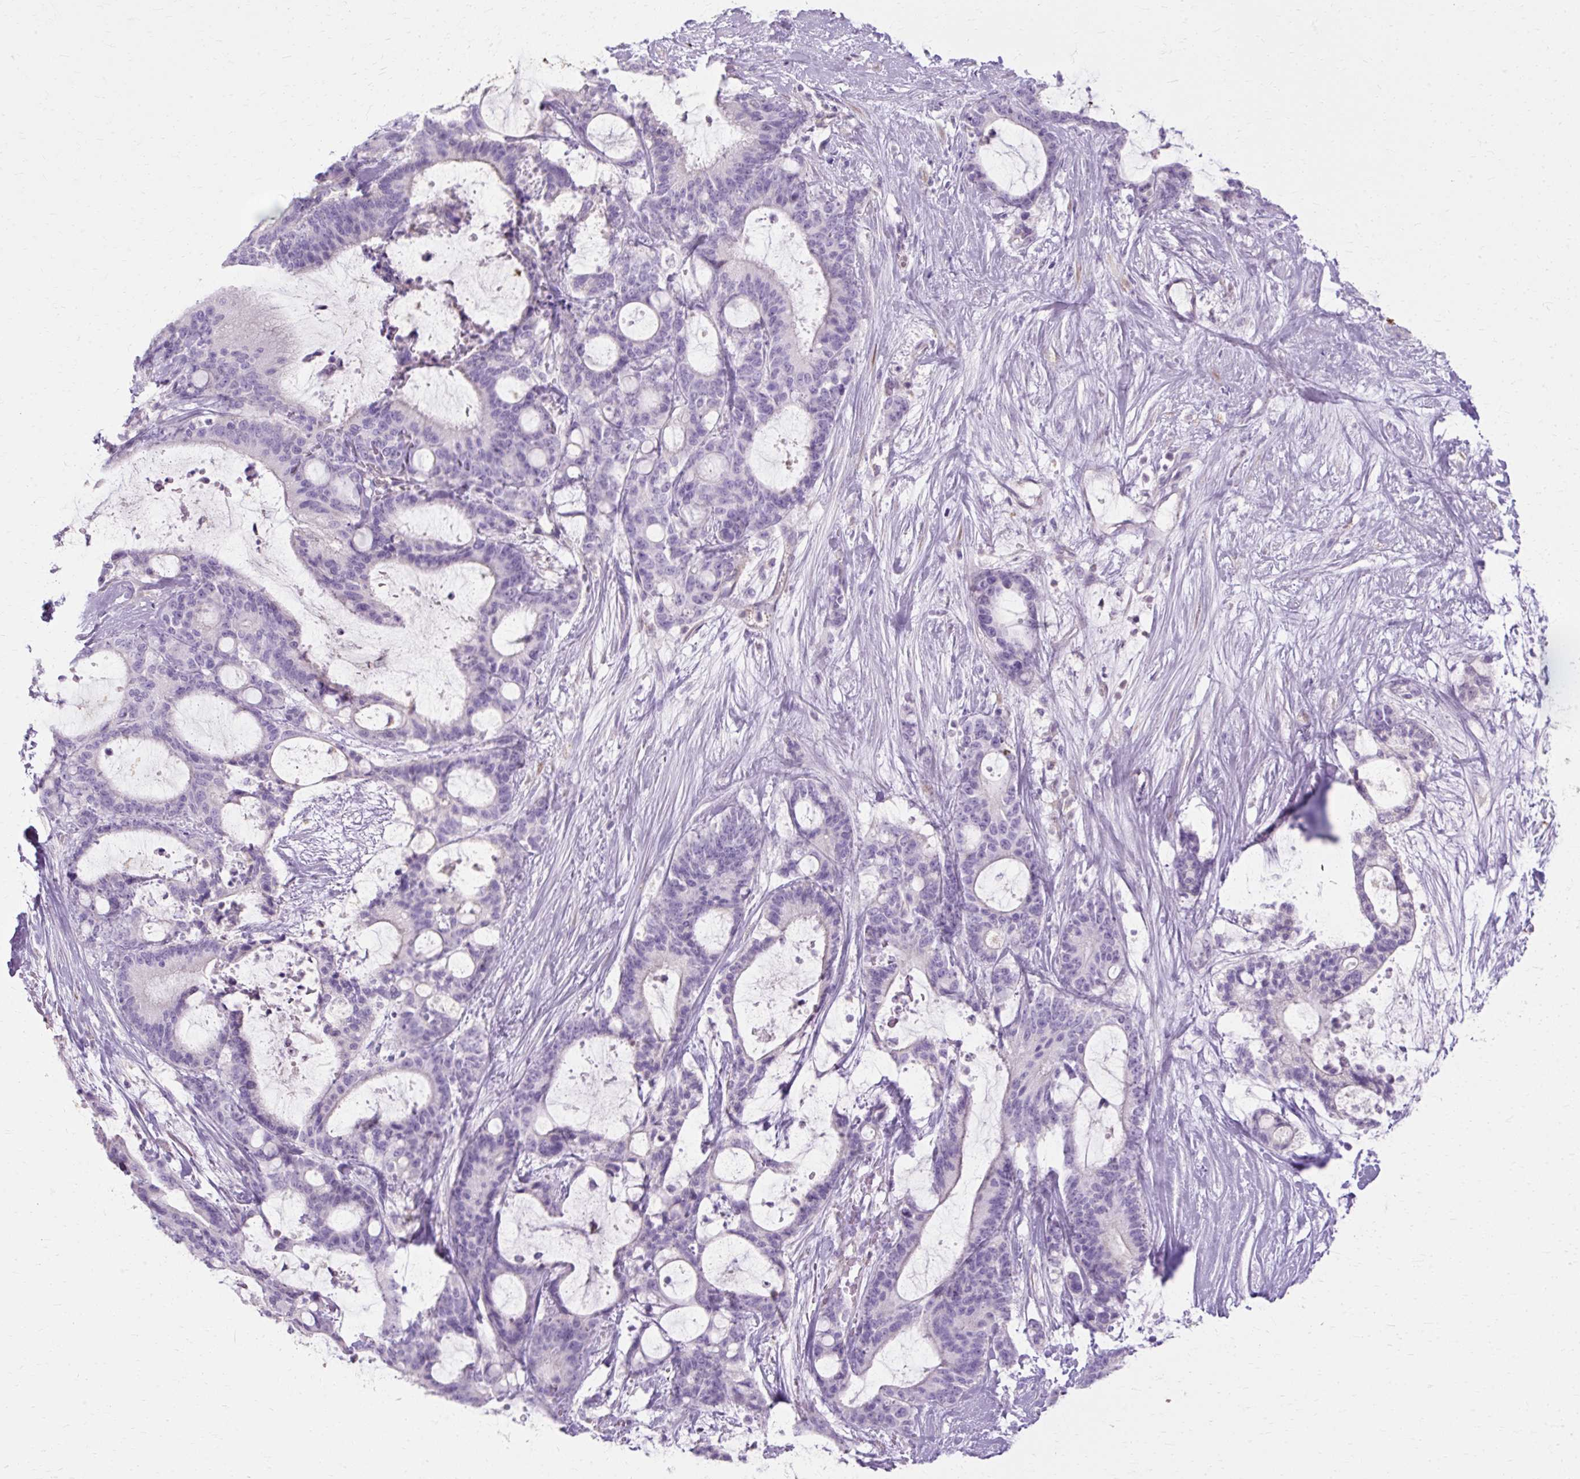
{"staining": {"intensity": "negative", "quantity": "none", "location": "none"}, "tissue": "liver cancer", "cell_type": "Tumor cells", "image_type": "cancer", "snomed": [{"axis": "morphology", "description": "Normal tissue, NOS"}, {"axis": "morphology", "description": "Cholangiocarcinoma"}, {"axis": "topography", "description": "Liver"}, {"axis": "topography", "description": "Peripheral nerve tissue"}], "caption": "Tumor cells are negative for protein expression in human liver cancer.", "gene": "HSD11B1", "patient": {"sex": "female", "age": 73}}